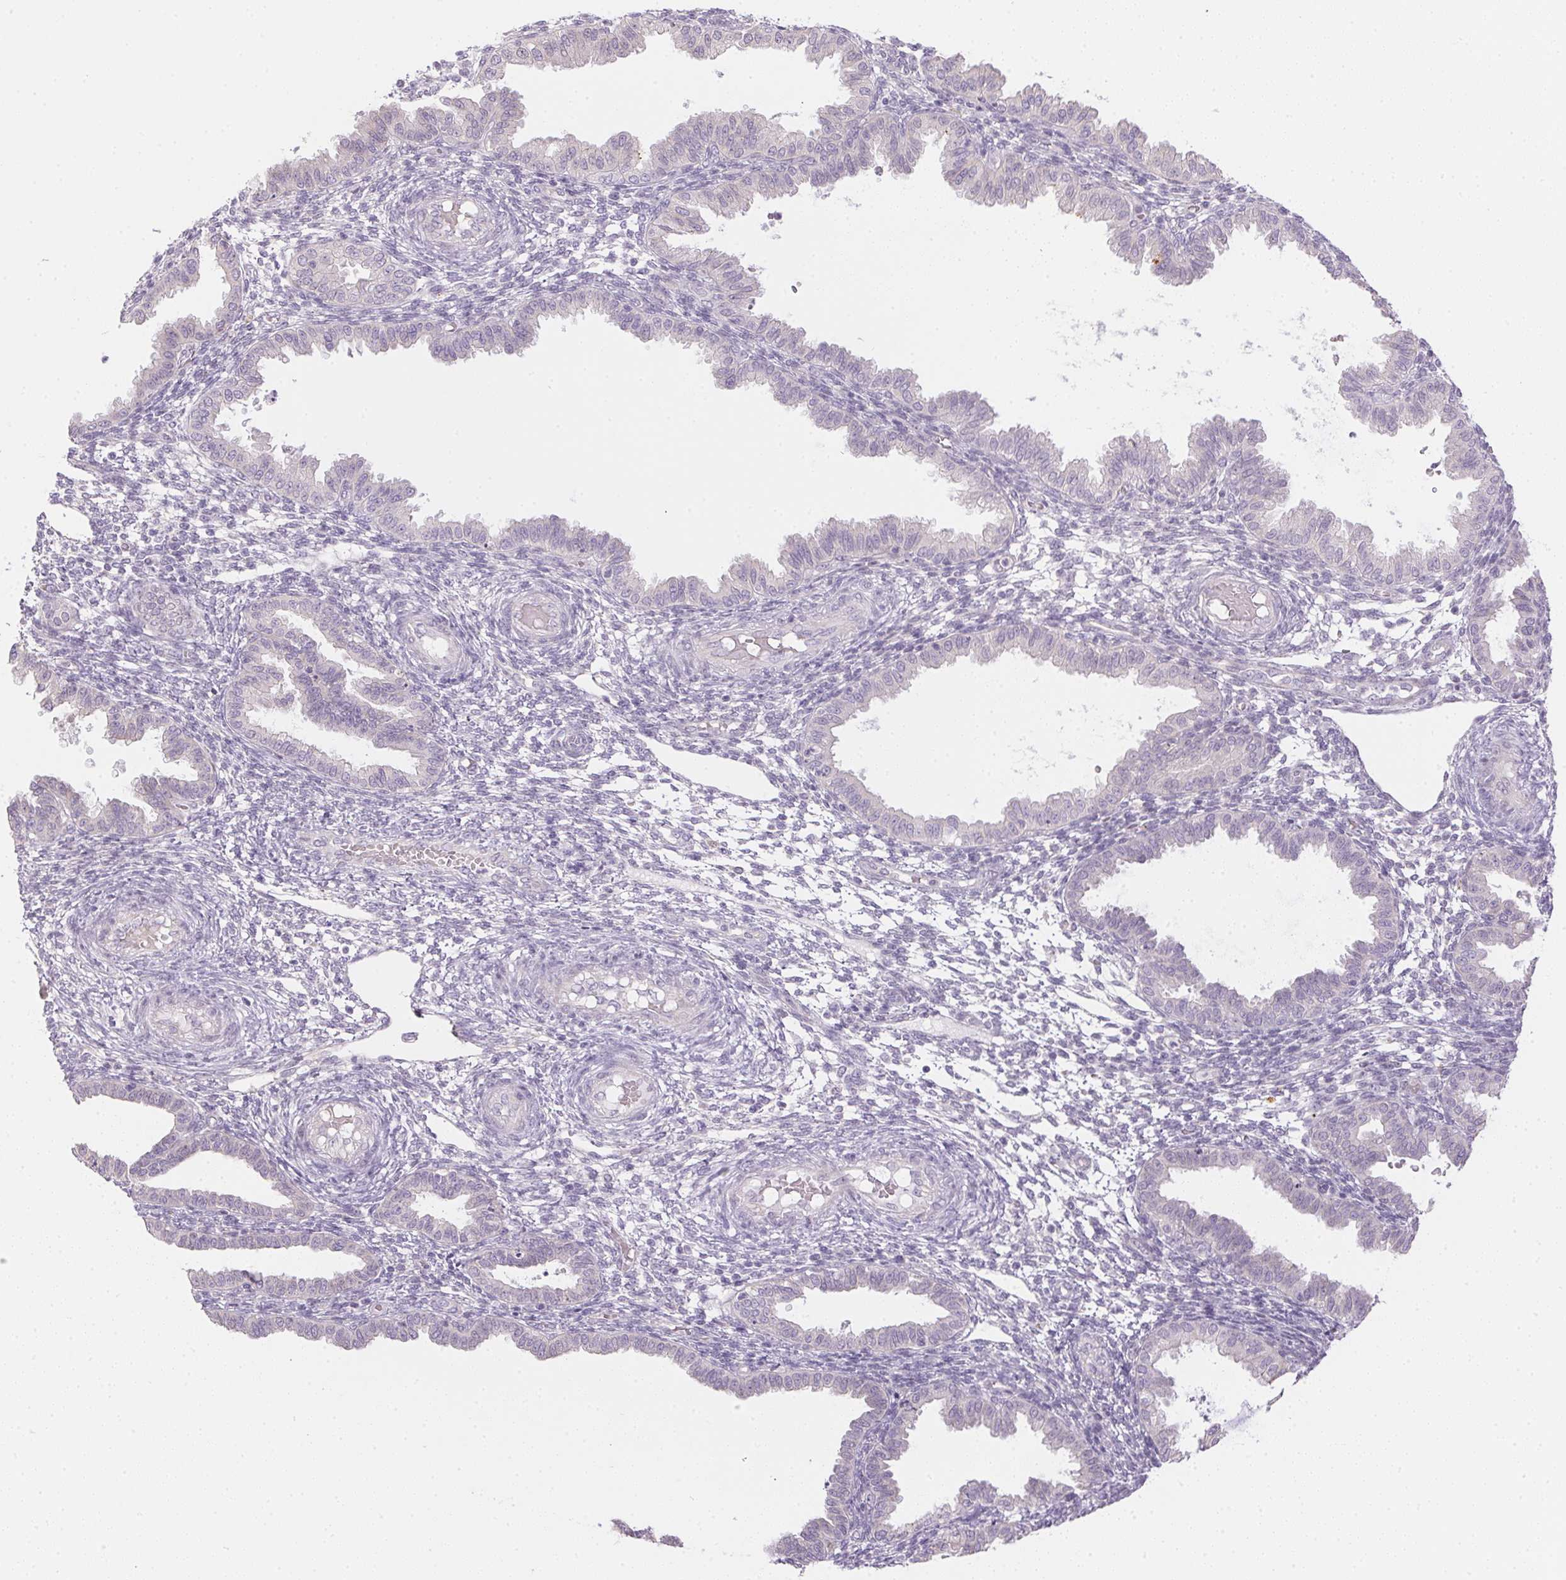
{"staining": {"intensity": "negative", "quantity": "none", "location": "none"}, "tissue": "endometrium", "cell_type": "Cells in endometrial stroma", "image_type": "normal", "snomed": [{"axis": "morphology", "description": "Normal tissue, NOS"}, {"axis": "topography", "description": "Endometrium"}], "caption": "DAB immunohistochemical staining of benign human endometrium exhibits no significant positivity in cells in endometrial stroma.", "gene": "CTCFL", "patient": {"sex": "female", "age": 33}}